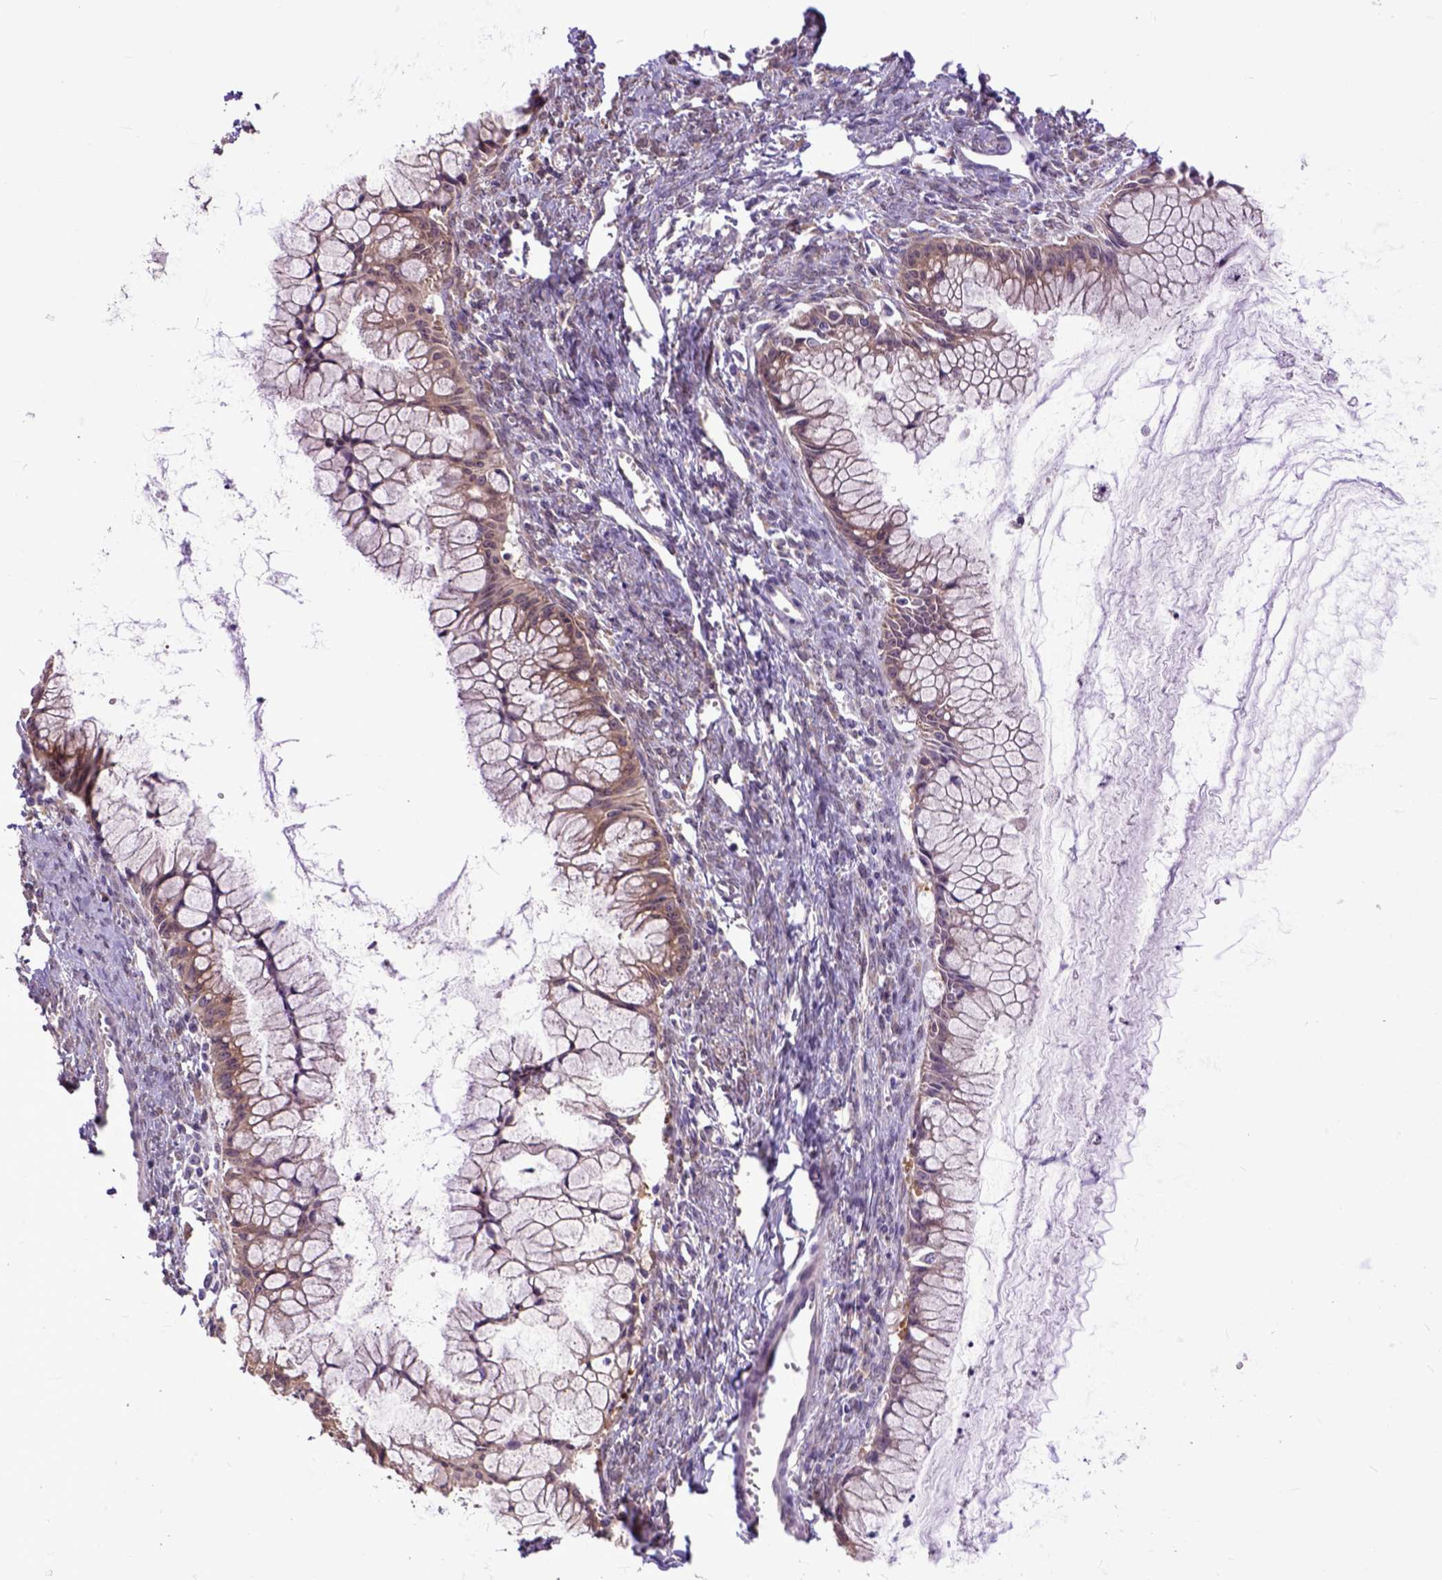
{"staining": {"intensity": "weak", "quantity": ">75%", "location": "cytoplasmic/membranous"}, "tissue": "ovarian cancer", "cell_type": "Tumor cells", "image_type": "cancer", "snomed": [{"axis": "morphology", "description": "Cystadenocarcinoma, mucinous, NOS"}, {"axis": "topography", "description": "Ovary"}], "caption": "An IHC image of neoplastic tissue is shown. Protein staining in brown shows weak cytoplasmic/membranous positivity in ovarian mucinous cystadenocarcinoma within tumor cells.", "gene": "ARL1", "patient": {"sex": "female", "age": 41}}